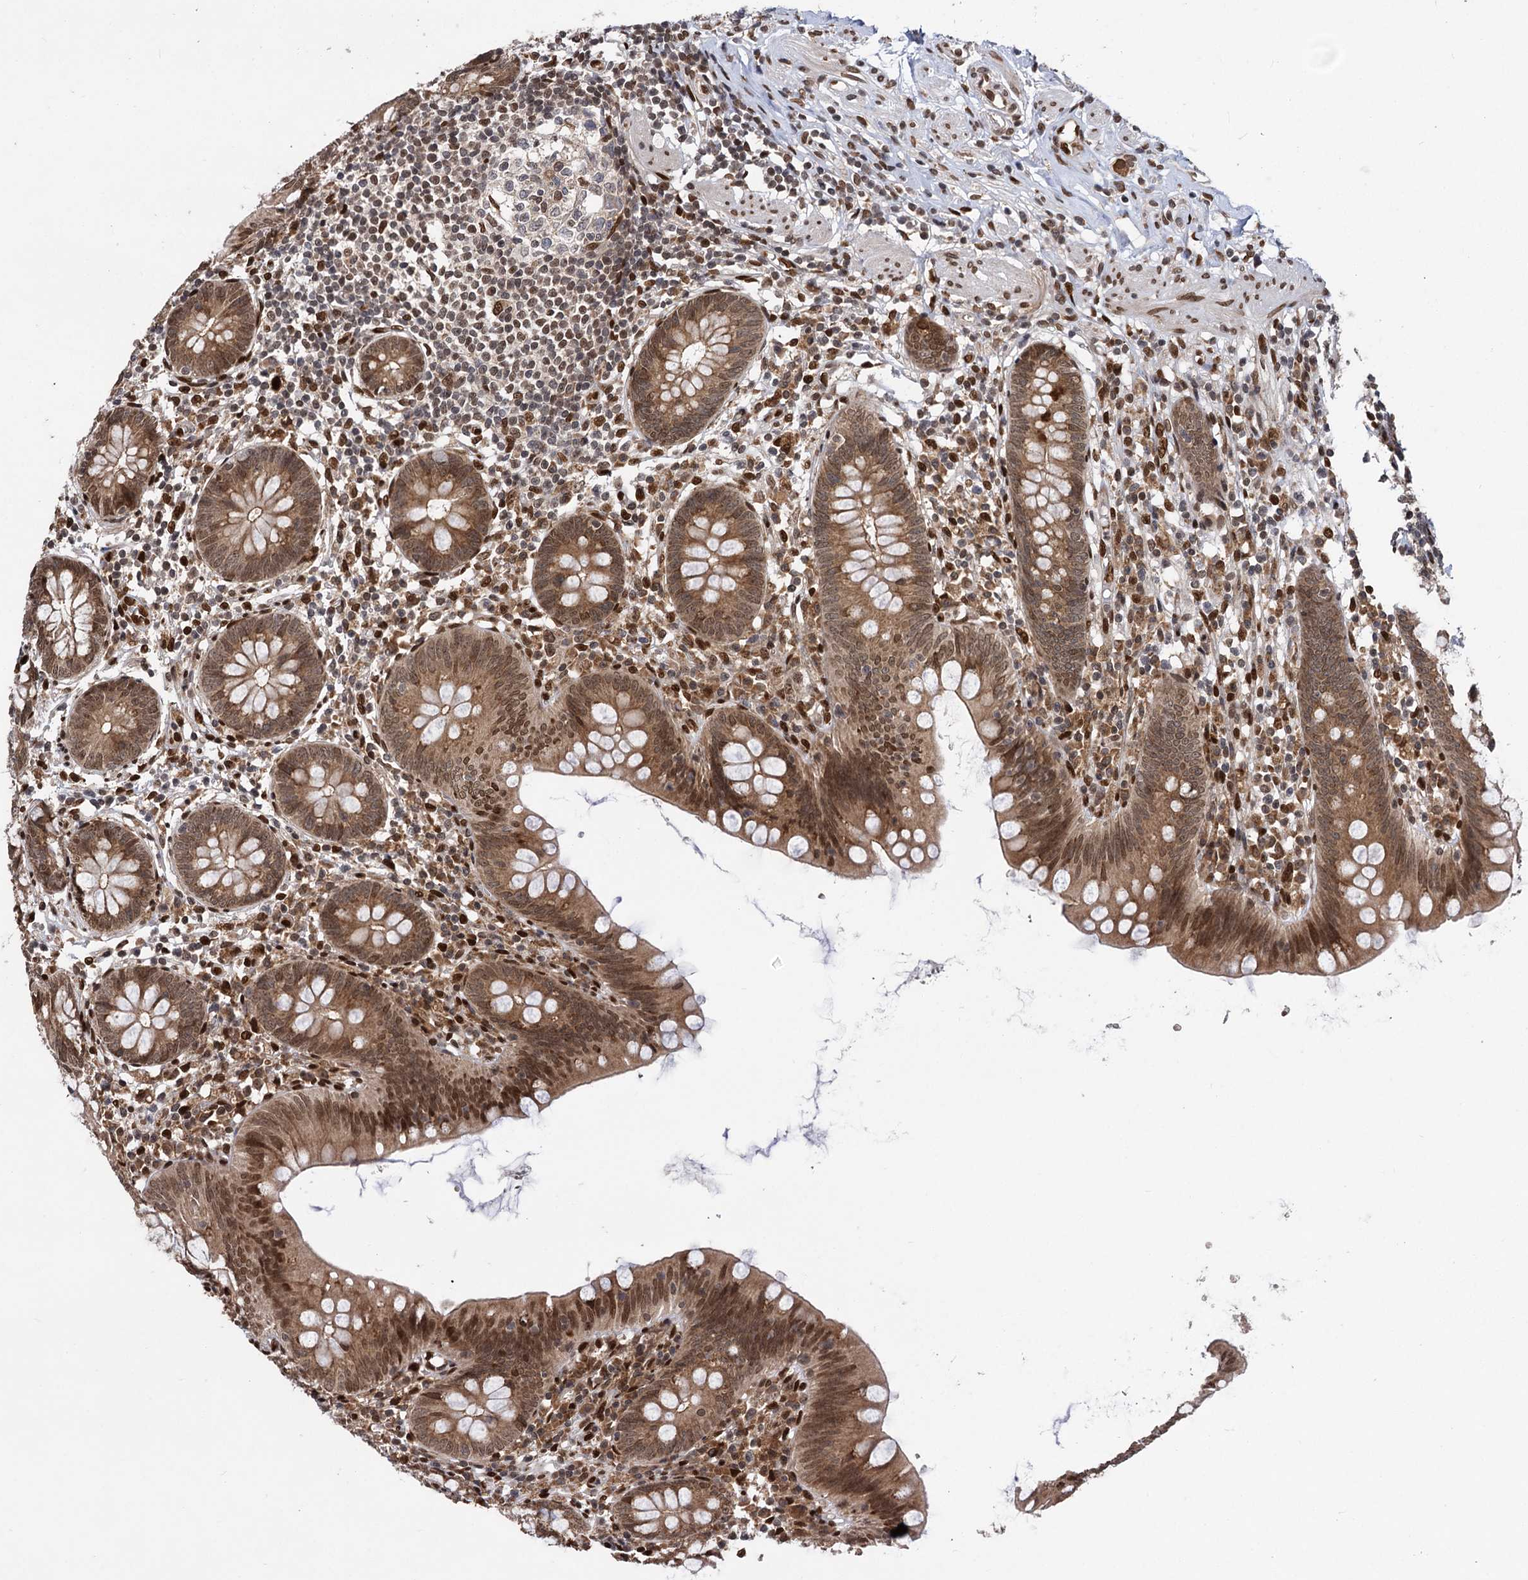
{"staining": {"intensity": "moderate", "quantity": ">75%", "location": "cytoplasmic/membranous,nuclear"}, "tissue": "appendix", "cell_type": "Glandular cells", "image_type": "normal", "snomed": [{"axis": "morphology", "description": "Normal tissue, NOS"}, {"axis": "topography", "description": "Appendix"}], "caption": "An image of human appendix stained for a protein reveals moderate cytoplasmic/membranous,nuclear brown staining in glandular cells.", "gene": "MESD", "patient": {"sex": "female", "age": 62}}